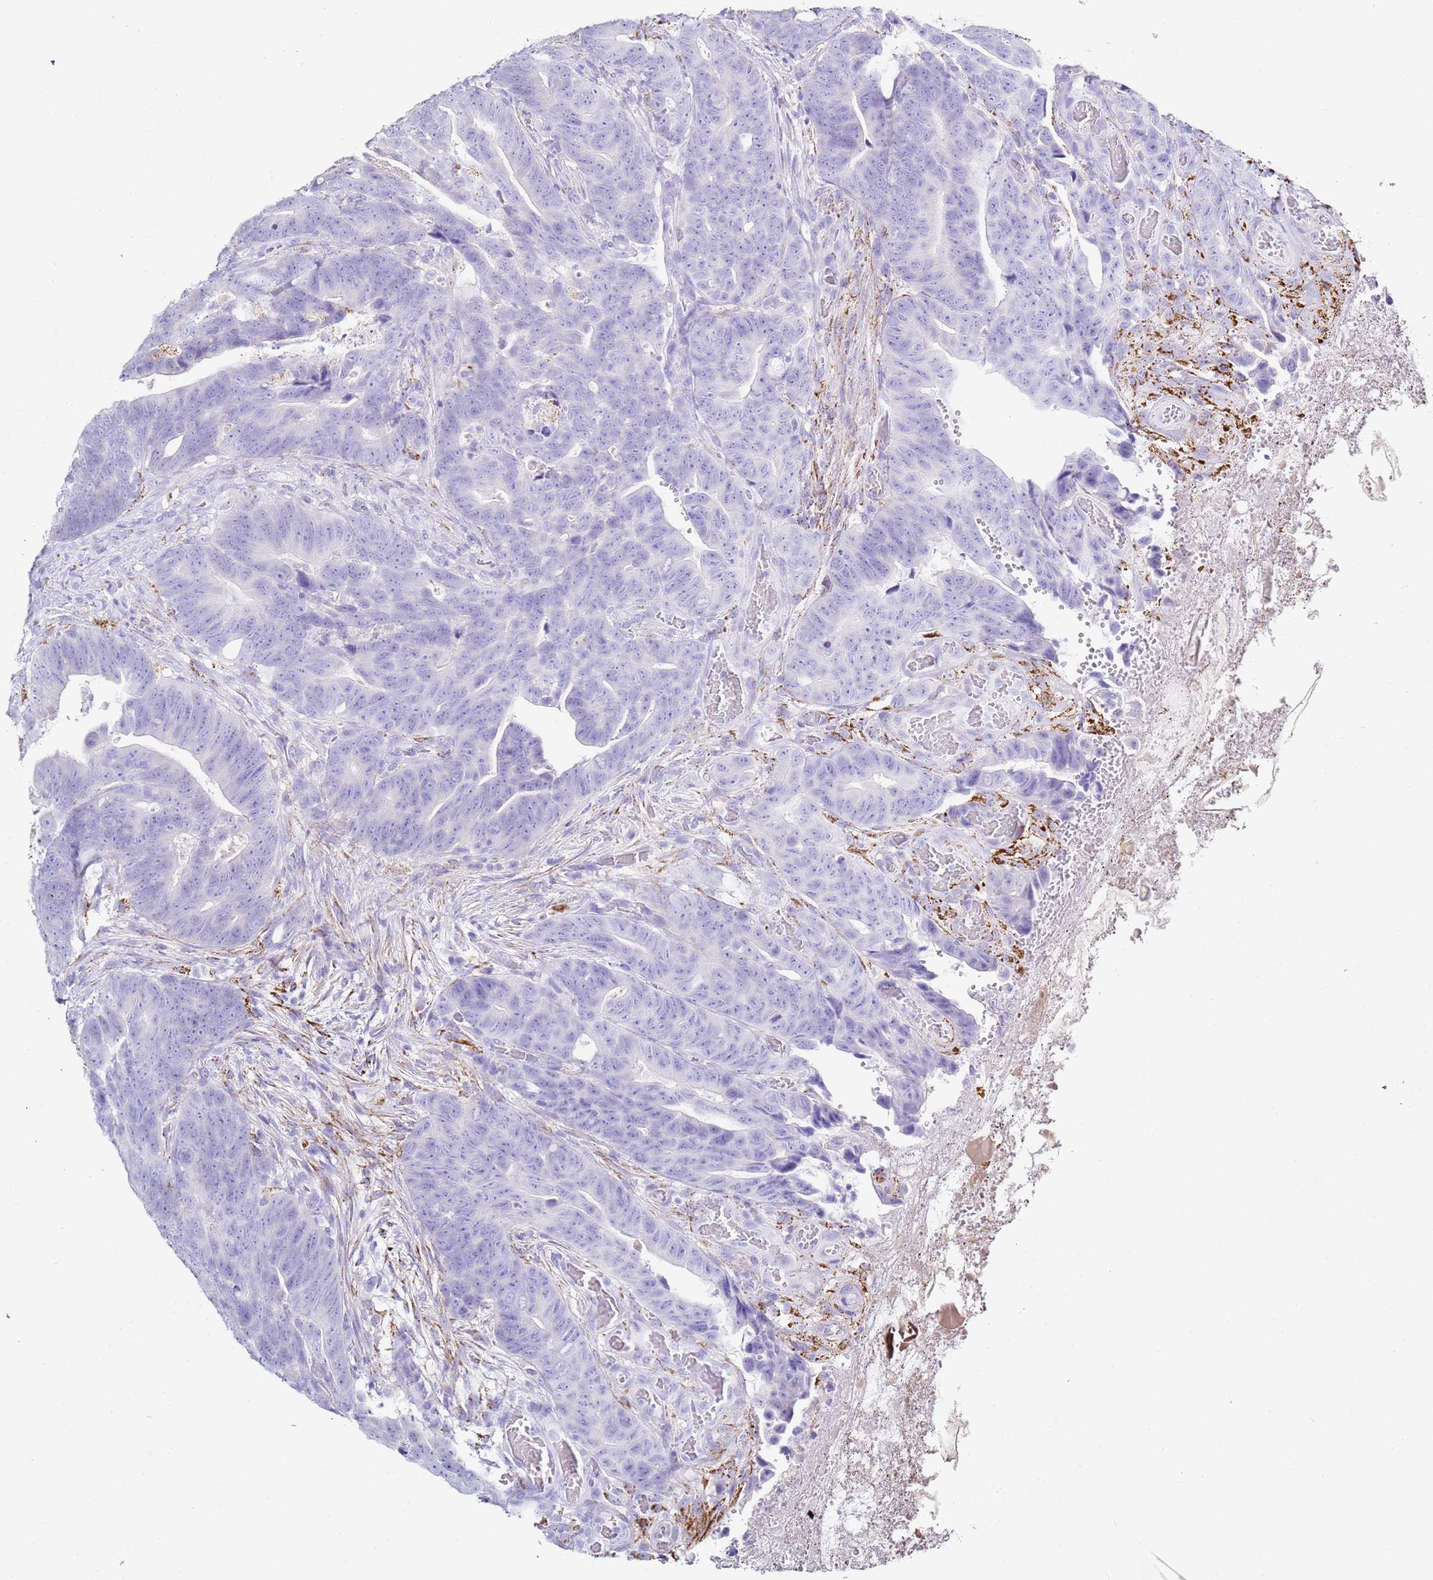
{"staining": {"intensity": "negative", "quantity": "none", "location": "none"}, "tissue": "colorectal cancer", "cell_type": "Tumor cells", "image_type": "cancer", "snomed": [{"axis": "morphology", "description": "Adenocarcinoma, NOS"}, {"axis": "topography", "description": "Colon"}], "caption": "An immunohistochemistry micrograph of colorectal cancer is shown. There is no staining in tumor cells of colorectal cancer. (DAB immunohistochemistry (IHC) with hematoxylin counter stain).", "gene": "PTBP2", "patient": {"sex": "female", "age": 82}}